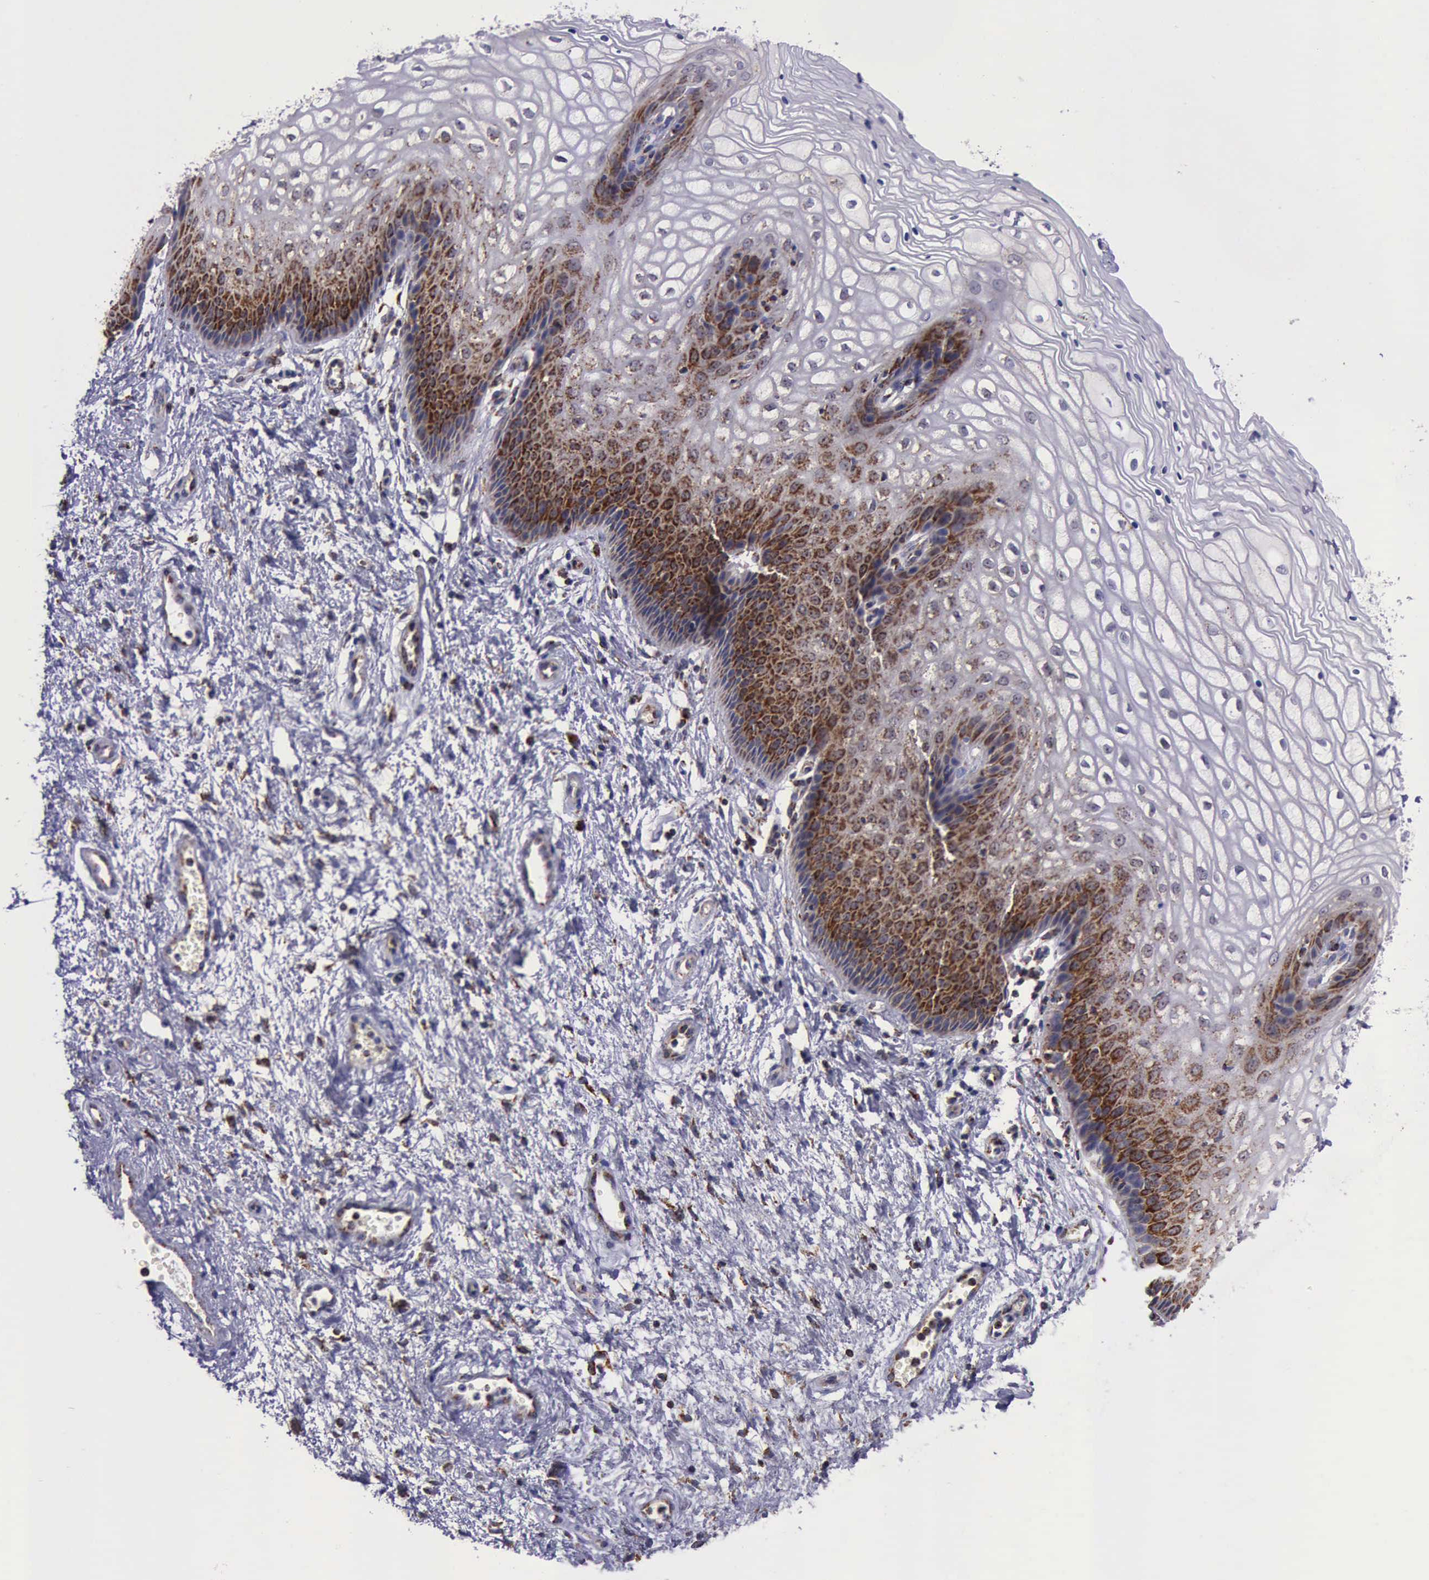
{"staining": {"intensity": "strong", "quantity": "25%-75%", "location": "cytoplasmic/membranous"}, "tissue": "vagina", "cell_type": "Squamous epithelial cells", "image_type": "normal", "snomed": [{"axis": "morphology", "description": "Normal tissue, NOS"}, {"axis": "topography", "description": "Vagina"}], "caption": "Immunohistochemistry micrograph of normal vagina: vagina stained using immunohistochemistry reveals high levels of strong protein expression localized specifically in the cytoplasmic/membranous of squamous epithelial cells, appearing as a cytoplasmic/membranous brown color.", "gene": "TXN2", "patient": {"sex": "female", "age": 34}}